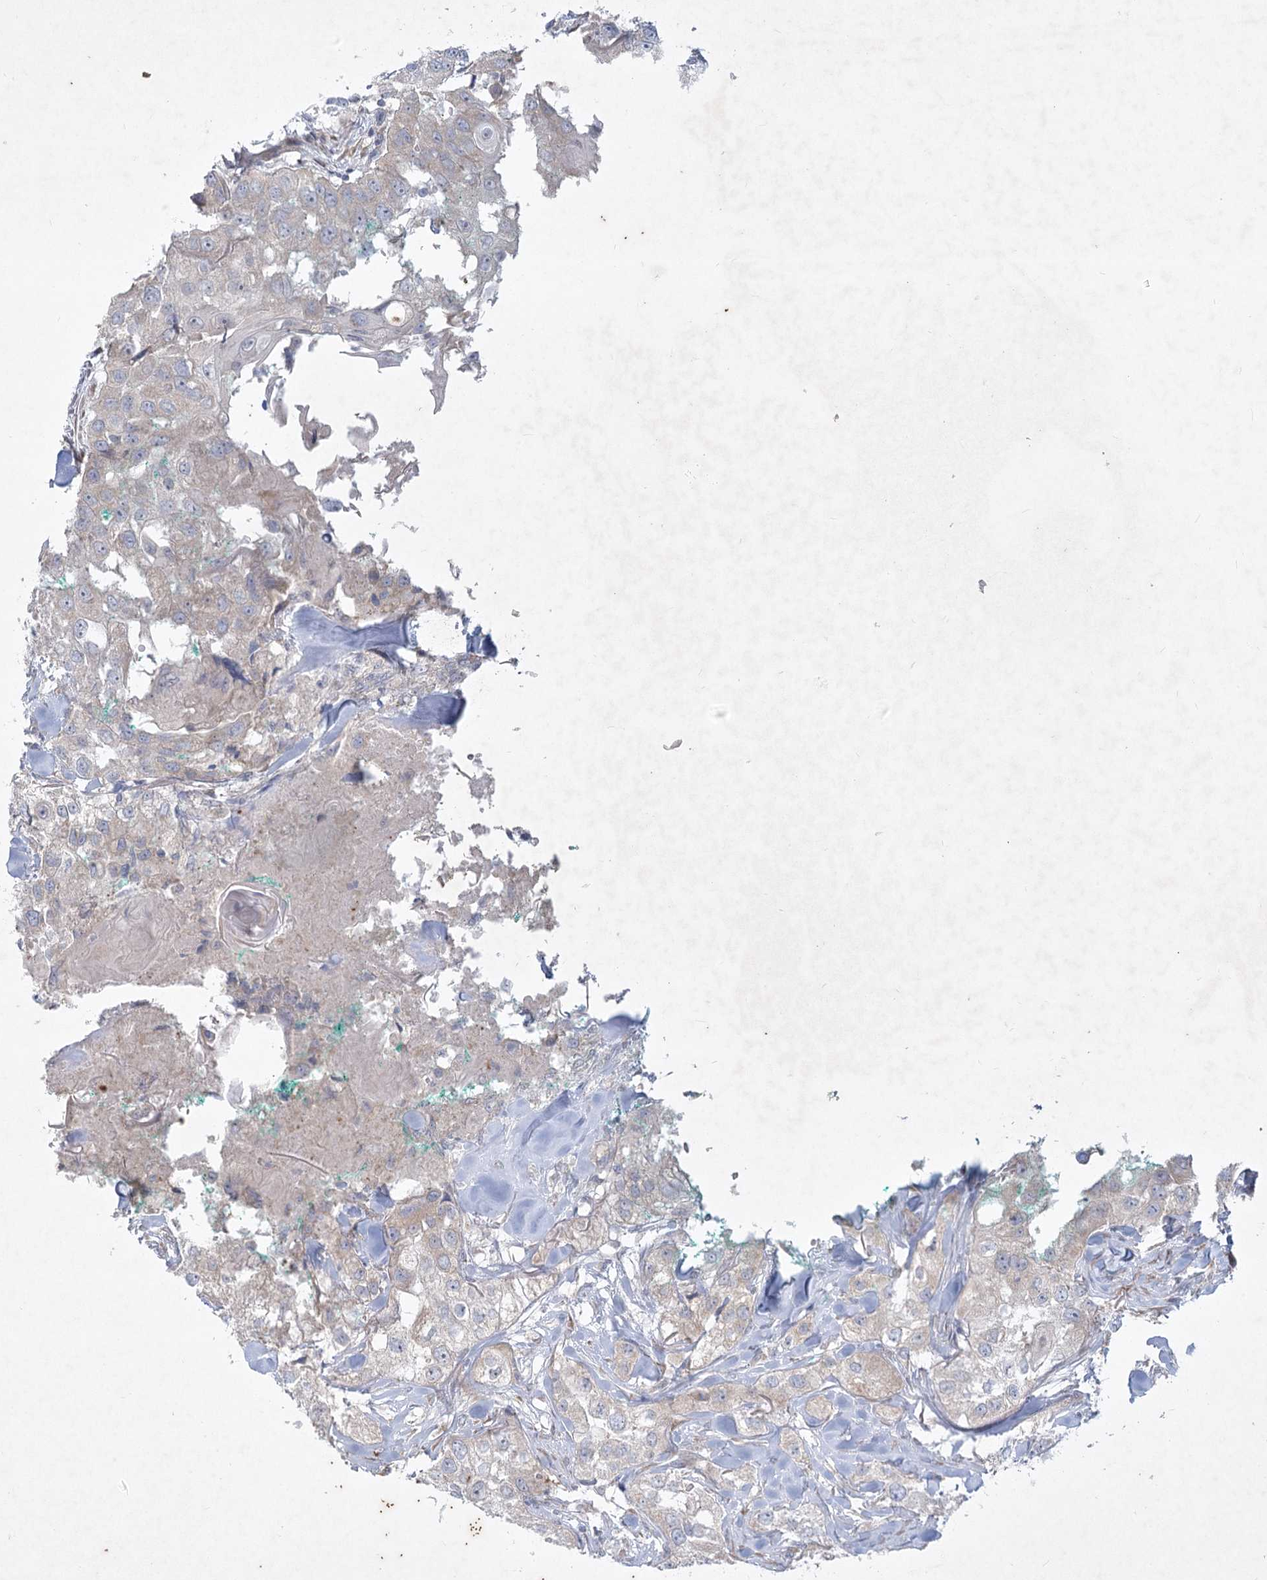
{"staining": {"intensity": "negative", "quantity": "none", "location": "none"}, "tissue": "head and neck cancer", "cell_type": "Tumor cells", "image_type": "cancer", "snomed": [{"axis": "morphology", "description": "Normal tissue, NOS"}, {"axis": "morphology", "description": "Squamous cell carcinoma, NOS"}, {"axis": "topography", "description": "Skeletal muscle"}, {"axis": "topography", "description": "Head-Neck"}], "caption": "DAB immunohistochemical staining of human head and neck cancer (squamous cell carcinoma) reveals no significant expression in tumor cells.", "gene": "PLA2G12A", "patient": {"sex": "male", "age": 51}}